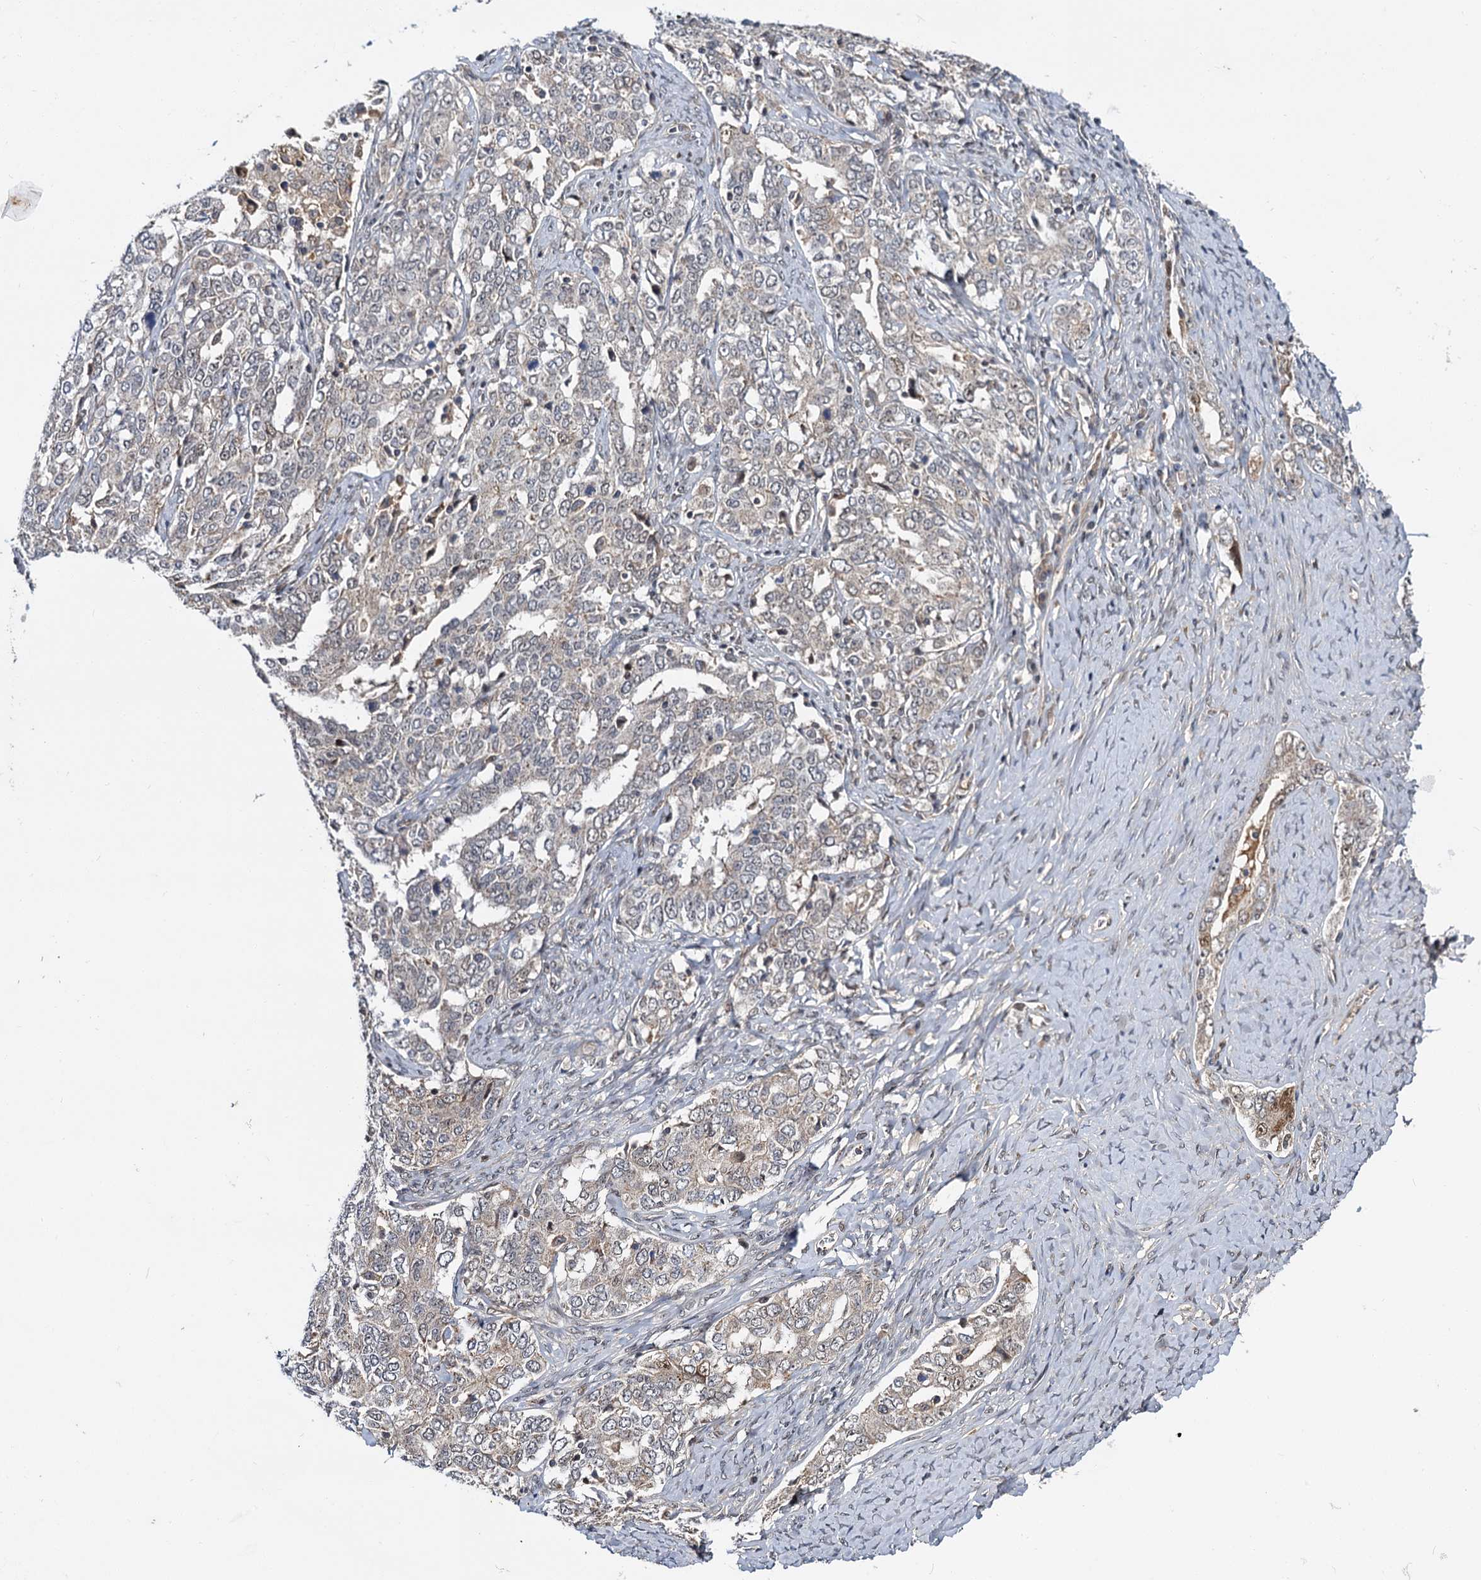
{"staining": {"intensity": "moderate", "quantity": "<25%", "location": "cytoplasmic/membranous,nuclear"}, "tissue": "ovarian cancer", "cell_type": "Tumor cells", "image_type": "cancer", "snomed": [{"axis": "morphology", "description": "Carcinoma, endometroid"}, {"axis": "topography", "description": "Ovary"}], "caption": "Ovarian cancer stained with DAB (3,3'-diaminobenzidine) IHC demonstrates low levels of moderate cytoplasmic/membranous and nuclear staining in about <25% of tumor cells.", "gene": "MBD6", "patient": {"sex": "female", "age": 62}}